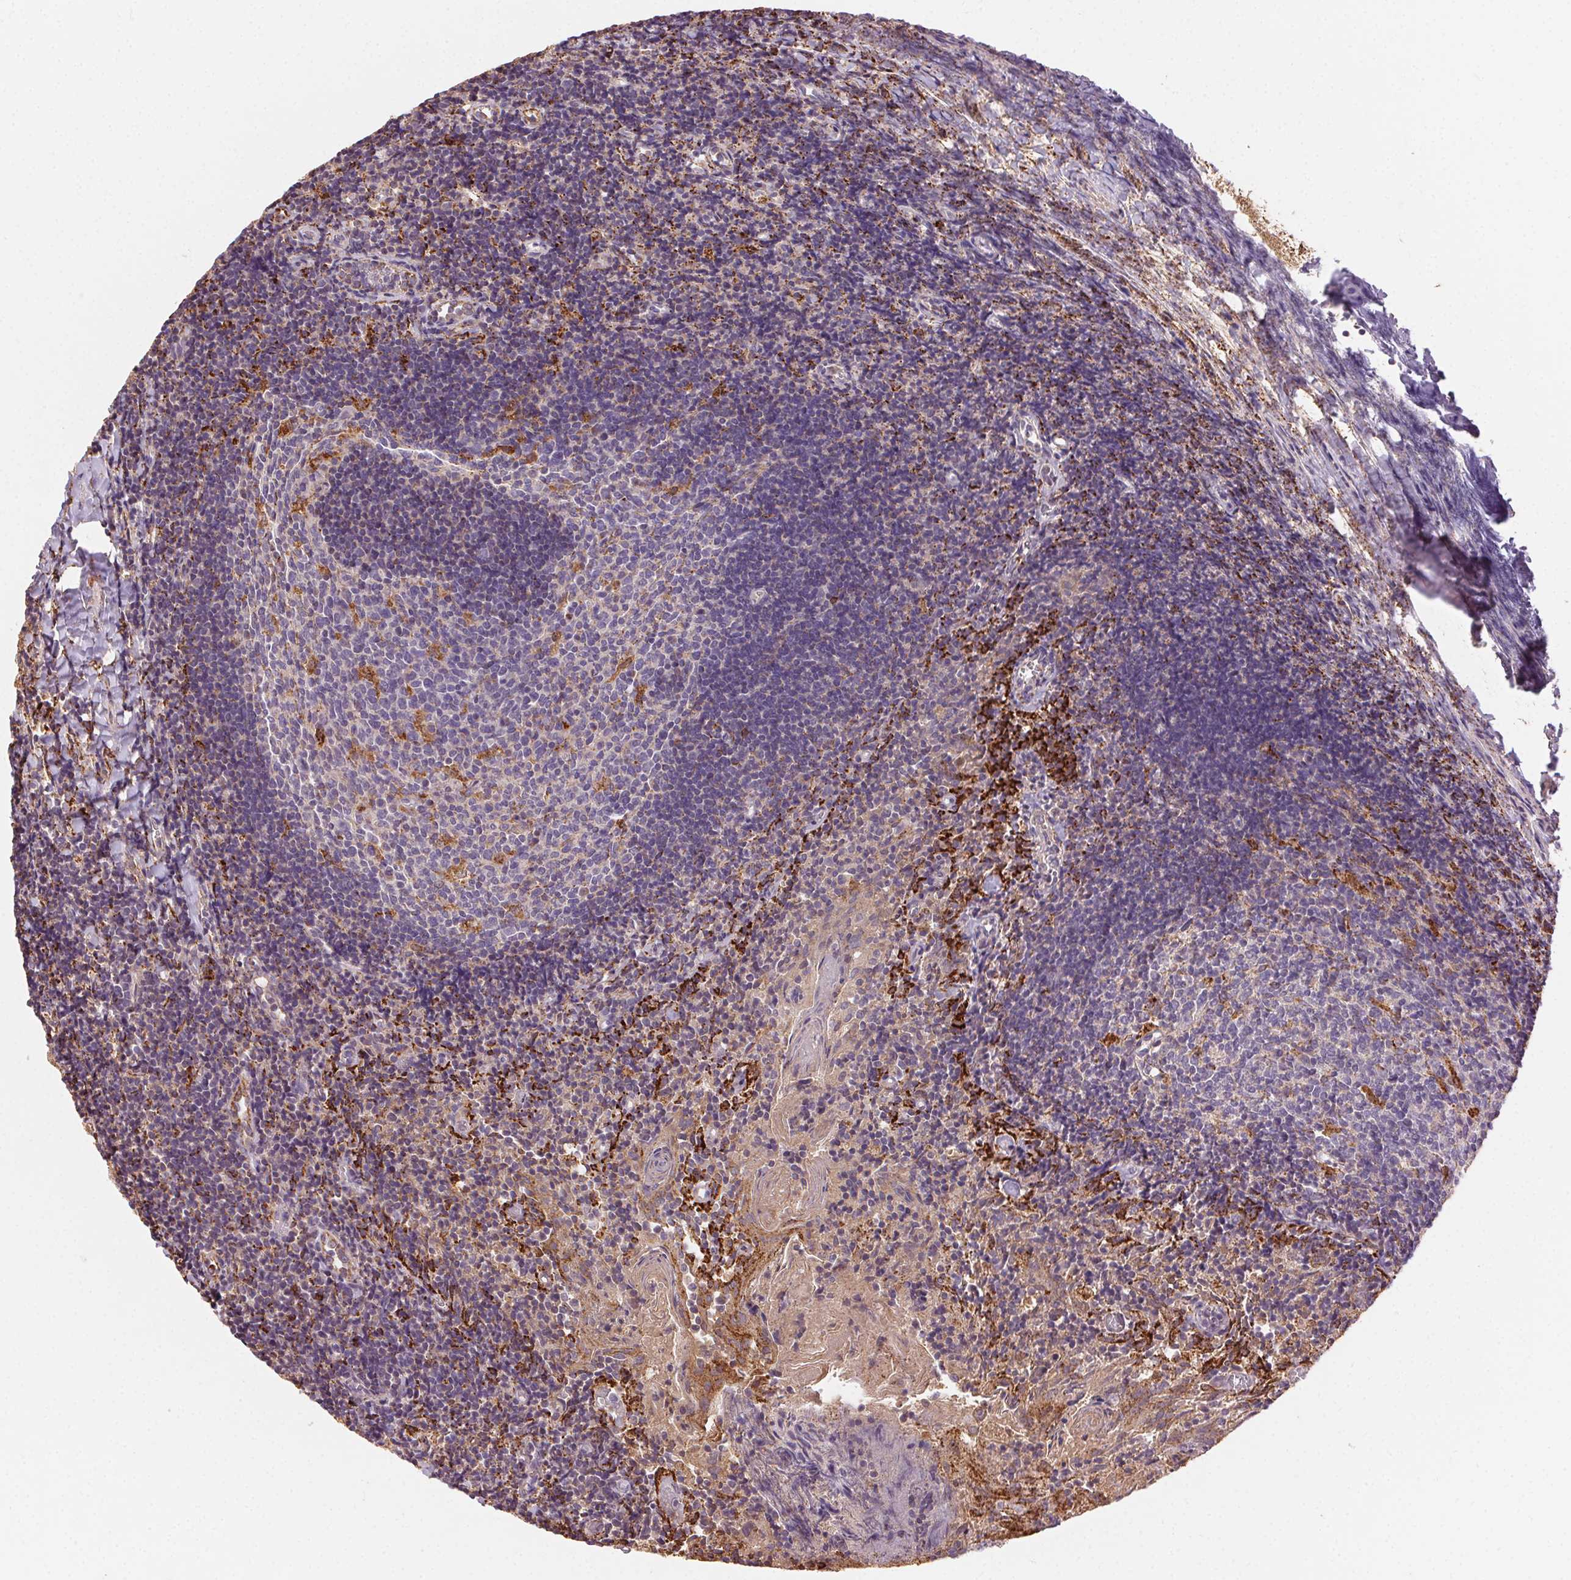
{"staining": {"intensity": "moderate", "quantity": "<25%", "location": "cytoplasmic/membranous"}, "tissue": "tonsil", "cell_type": "Germinal center cells", "image_type": "normal", "snomed": [{"axis": "morphology", "description": "Normal tissue, NOS"}, {"axis": "topography", "description": "Tonsil"}], "caption": "Moderate cytoplasmic/membranous expression for a protein is identified in approximately <25% of germinal center cells of normal tonsil using immunohistochemistry.", "gene": "FNBP1L", "patient": {"sex": "female", "age": 10}}